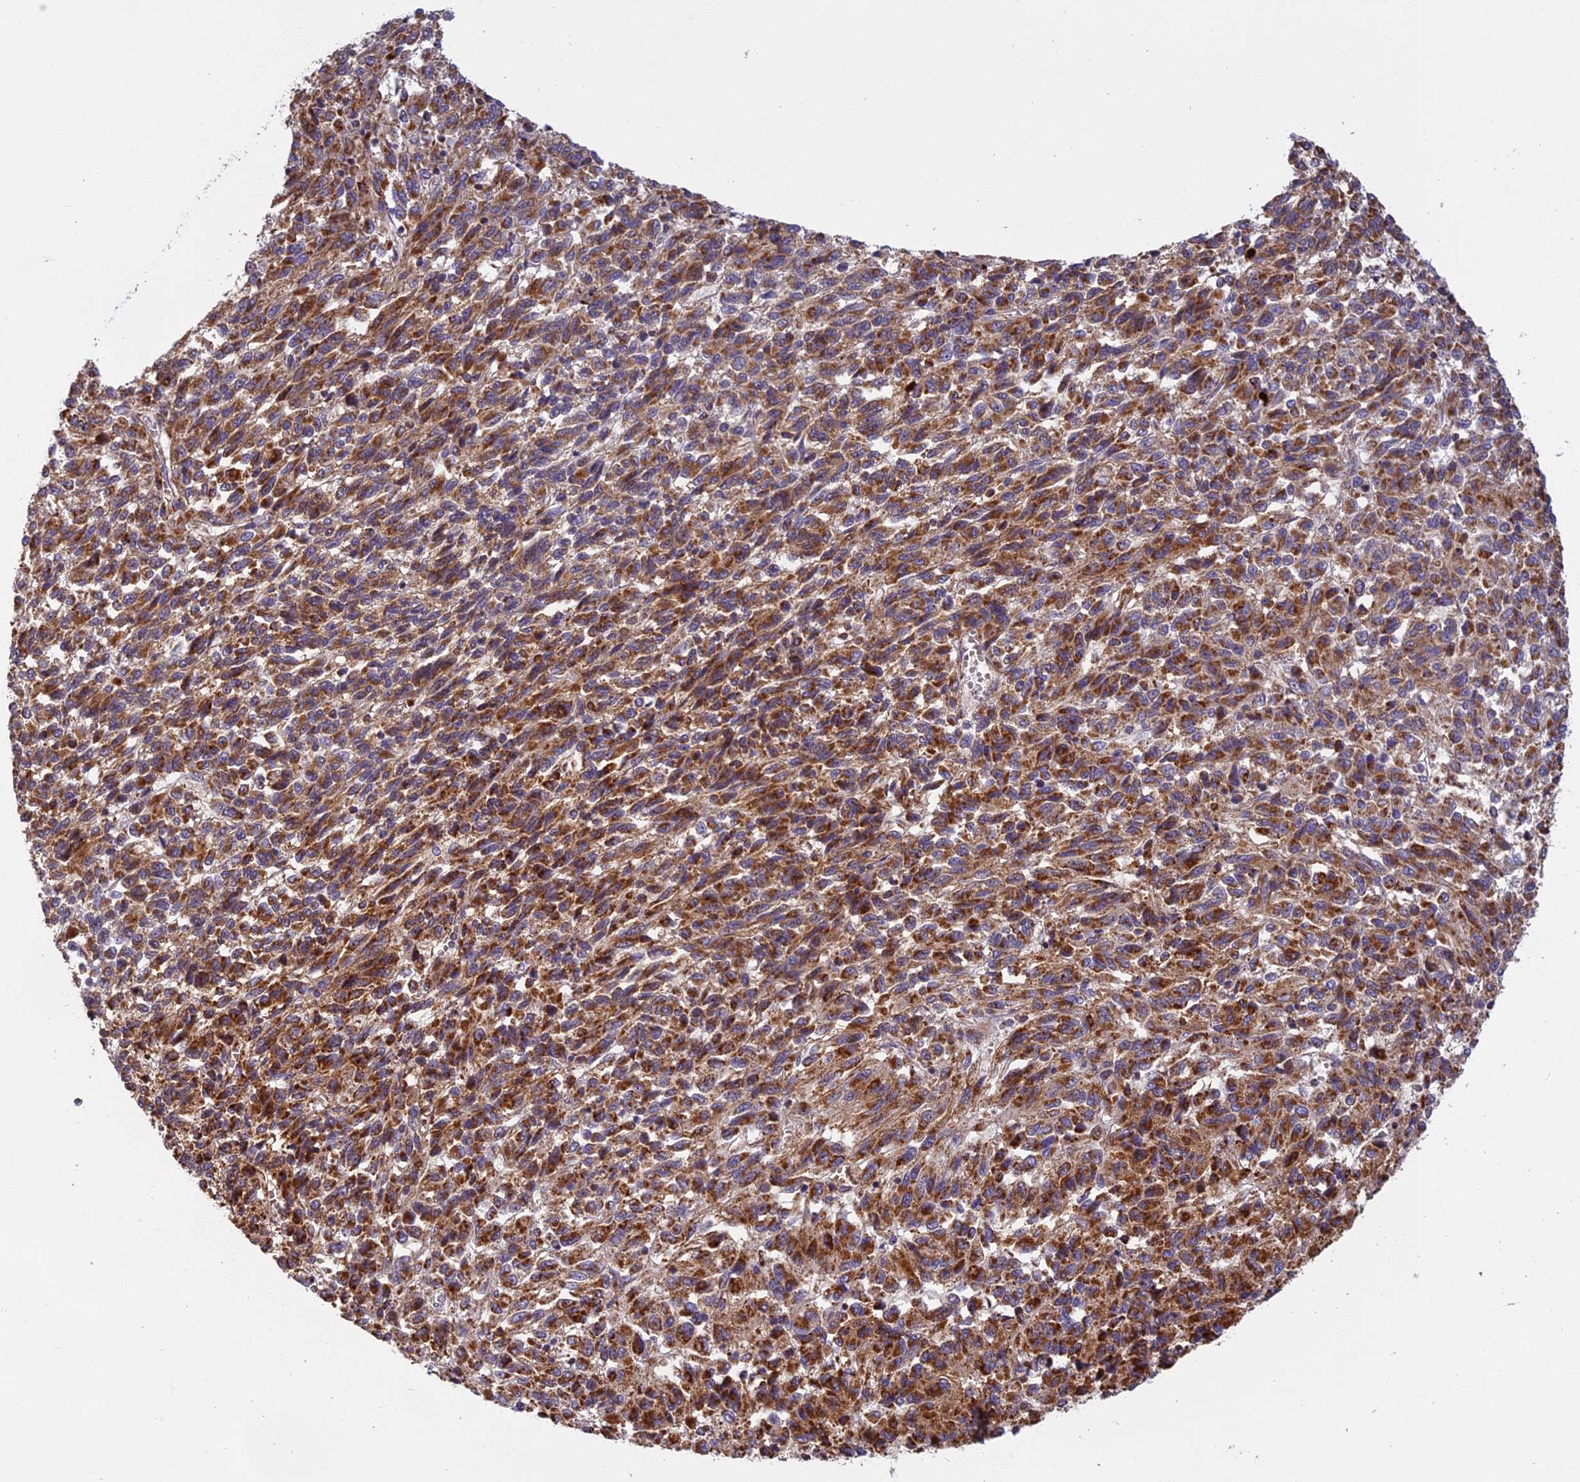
{"staining": {"intensity": "moderate", "quantity": ">75%", "location": "cytoplasmic/membranous"}, "tissue": "melanoma", "cell_type": "Tumor cells", "image_type": "cancer", "snomed": [{"axis": "morphology", "description": "Malignant melanoma, Metastatic site"}, {"axis": "topography", "description": "Lung"}], "caption": "Protein staining of malignant melanoma (metastatic site) tissue shows moderate cytoplasmic/membranous staining in approximately >75% of tumor cells.", "gene": "EDAR", "patient": {"sex": "male", "age": 64}}